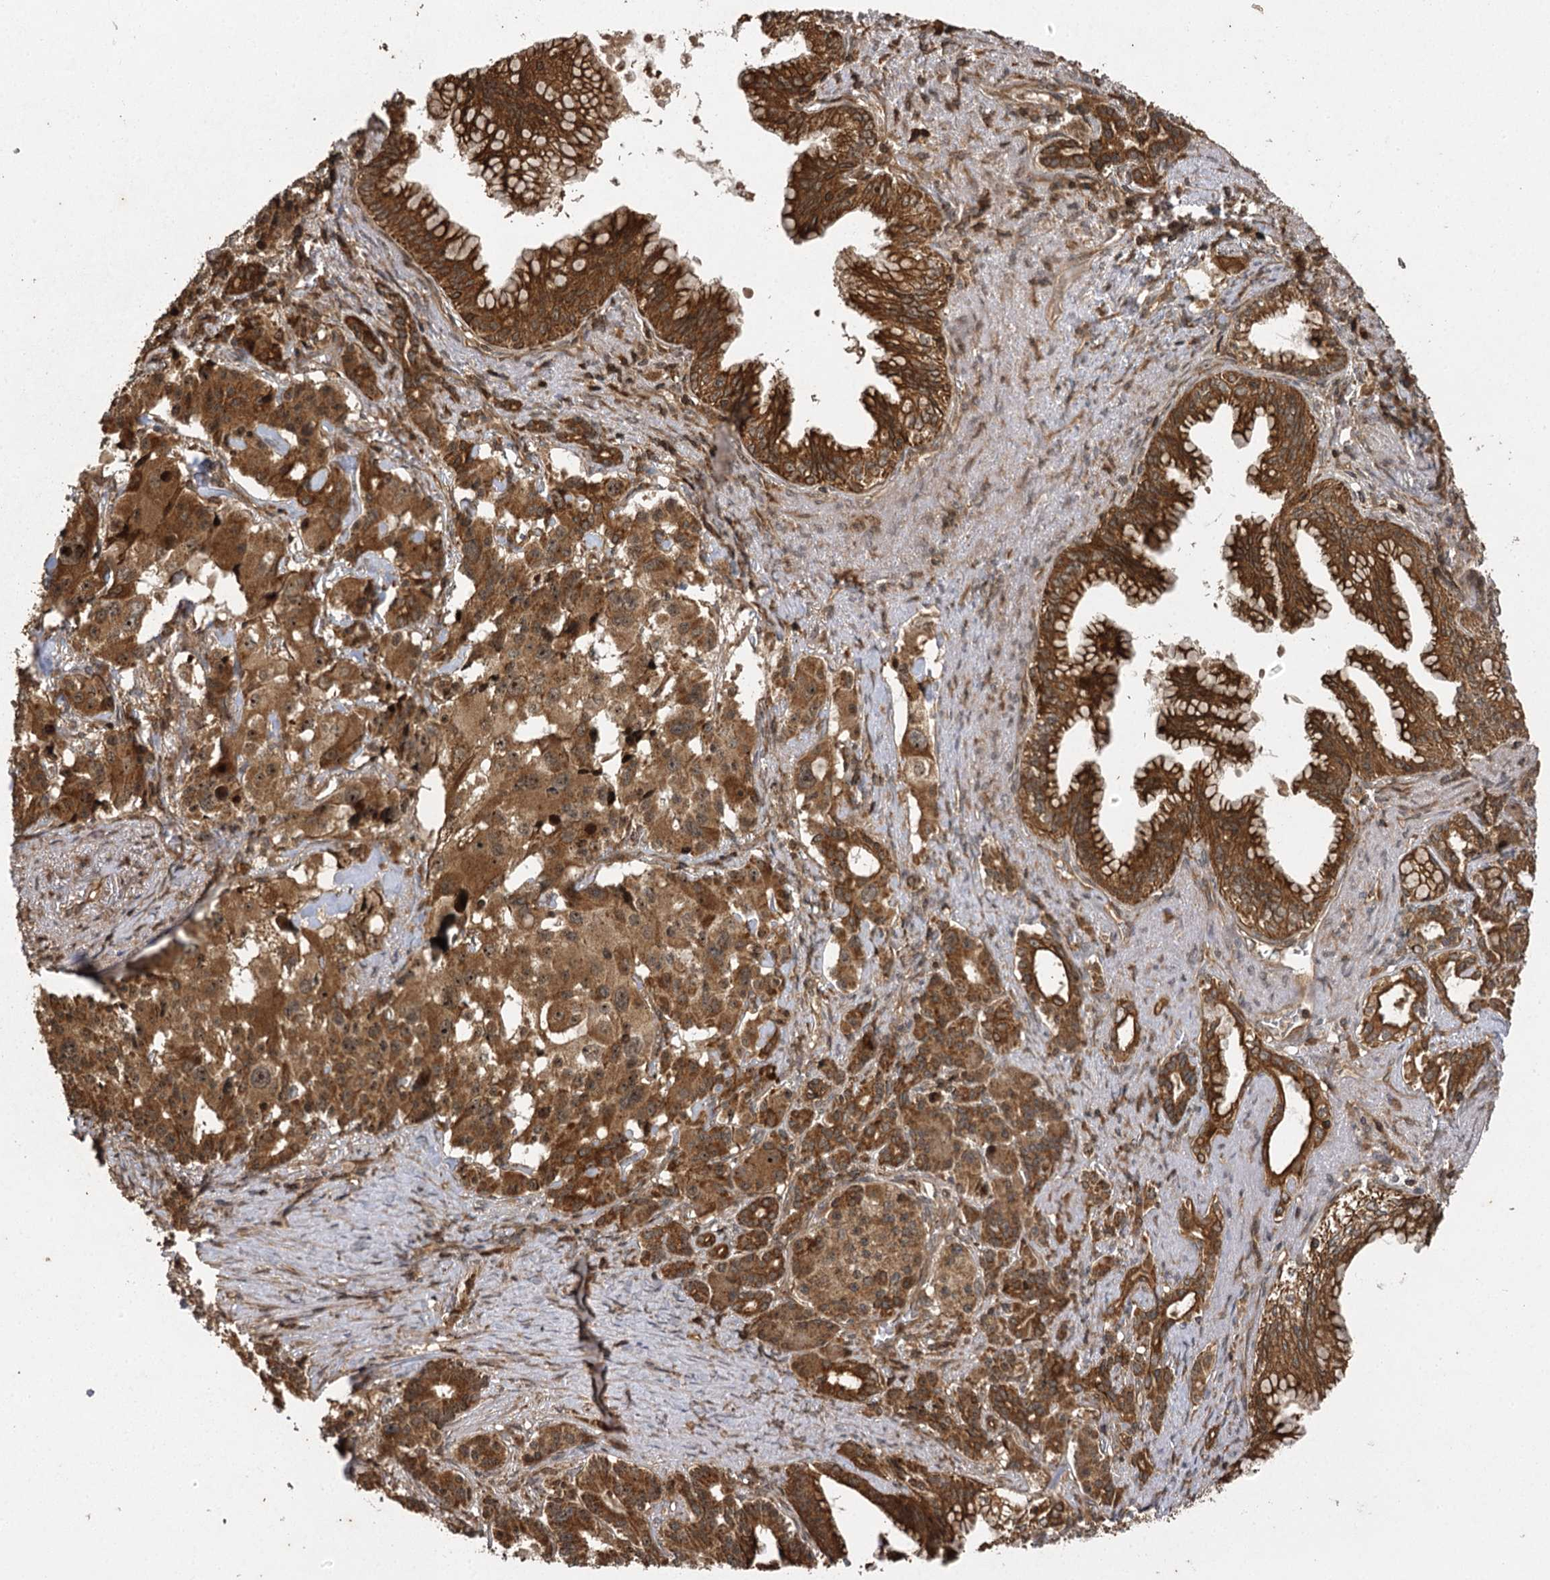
{"staining": {"intensity": "moderate", "quantity": ">75%", "location": "cytoplasmic/membranous,nuclear"}, "tissue": "pancreatic cancer", "cell_type": "Tumor cells", "image_type": "cancer", "snomed": [{"axis": "morphology", "description": "Adenocarcinoma, NOS"}, {"axis": "topography", "description": "Pancreas"}], "caption": "A medium amount of moderate cytoplasmic/membranous and nuclear expression is seen in about >75% of tumor cells in adenocarcinoma (pancreatic) tissue.", "gene": "IL11RA", "patient": {"sex": "female", "age": 74}}